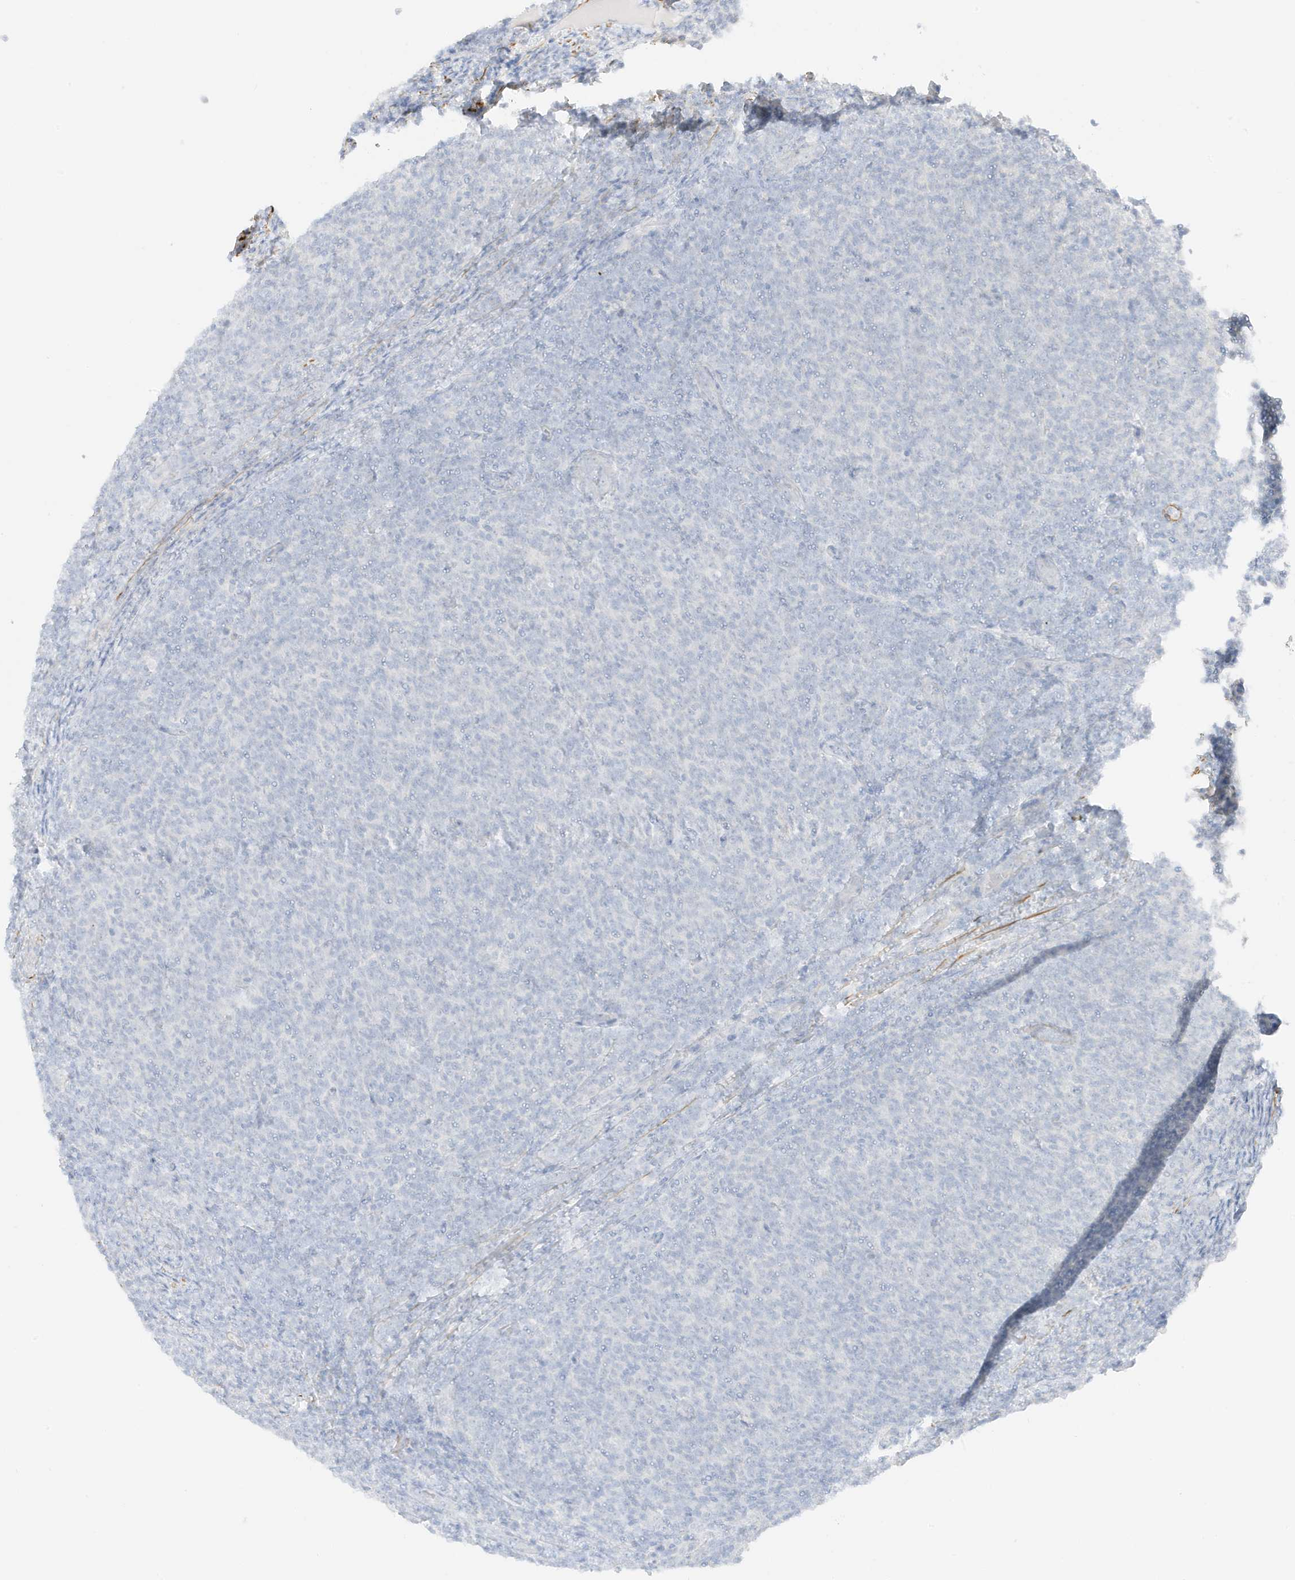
{"staining": {"intensity": "negative", "quantity": "none", "location": "none"}, "tissue": "lymphoma", "cell_type": "Tumor cells", "image_type": "cancer", "snomed": [{"axis": "morphology", "description": "Malignant lymphoma, non-Hodgkin's type, Low grade"}, {"axis": "topography", "description": "Lymph node"}], "caption": "DAB (3,3'-diaminobenzidine) immunohistochemical staining of human lymphoma demonstrates no significant positivity in tumor cells.", "gene": "SLC22A13", "patient": {"sex": "male", "age": 66}}